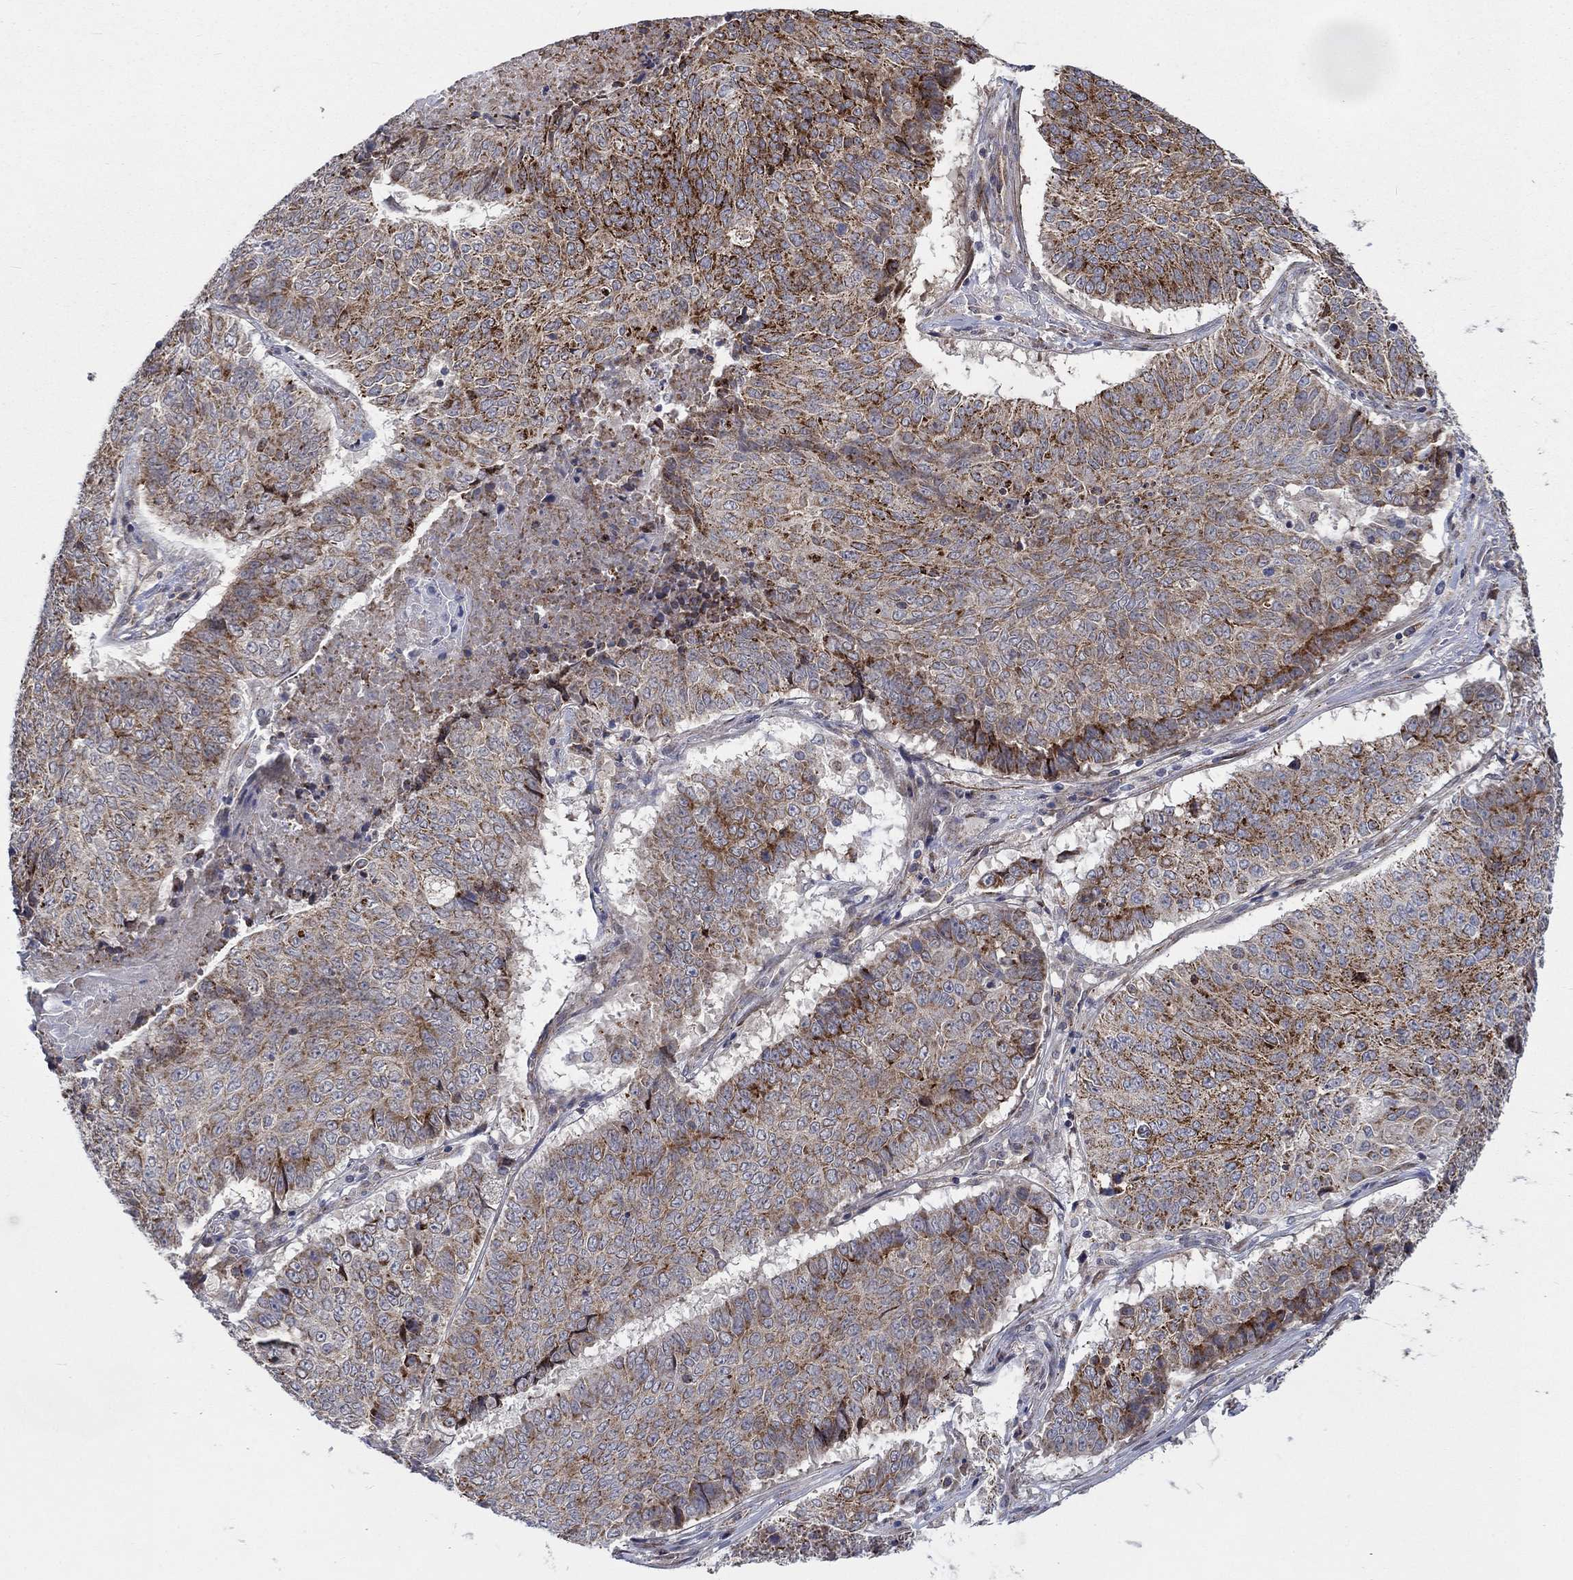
{"staining": {"intensity": "strong", "quantity": "25%-75%", "location": "cytoplasmic/membranous"}, "tissue": "lung cancer", "cell_type": "Tumor cells", "image_type": "cancer", "snomed": [{"axis": "morphology", "description": "Squamous cell carcinoma, NOS"}, {"axis": "topography", "description": "Lung"}], "caption": "This photomicrograph demonstrates IHC staining of human lung cancer, with high strong cytoplasmic/membranous staining in about 25%-75% of tumor cells.", "gene": "SLC35F2", "patient": {"sex": "male", "age": 64}}